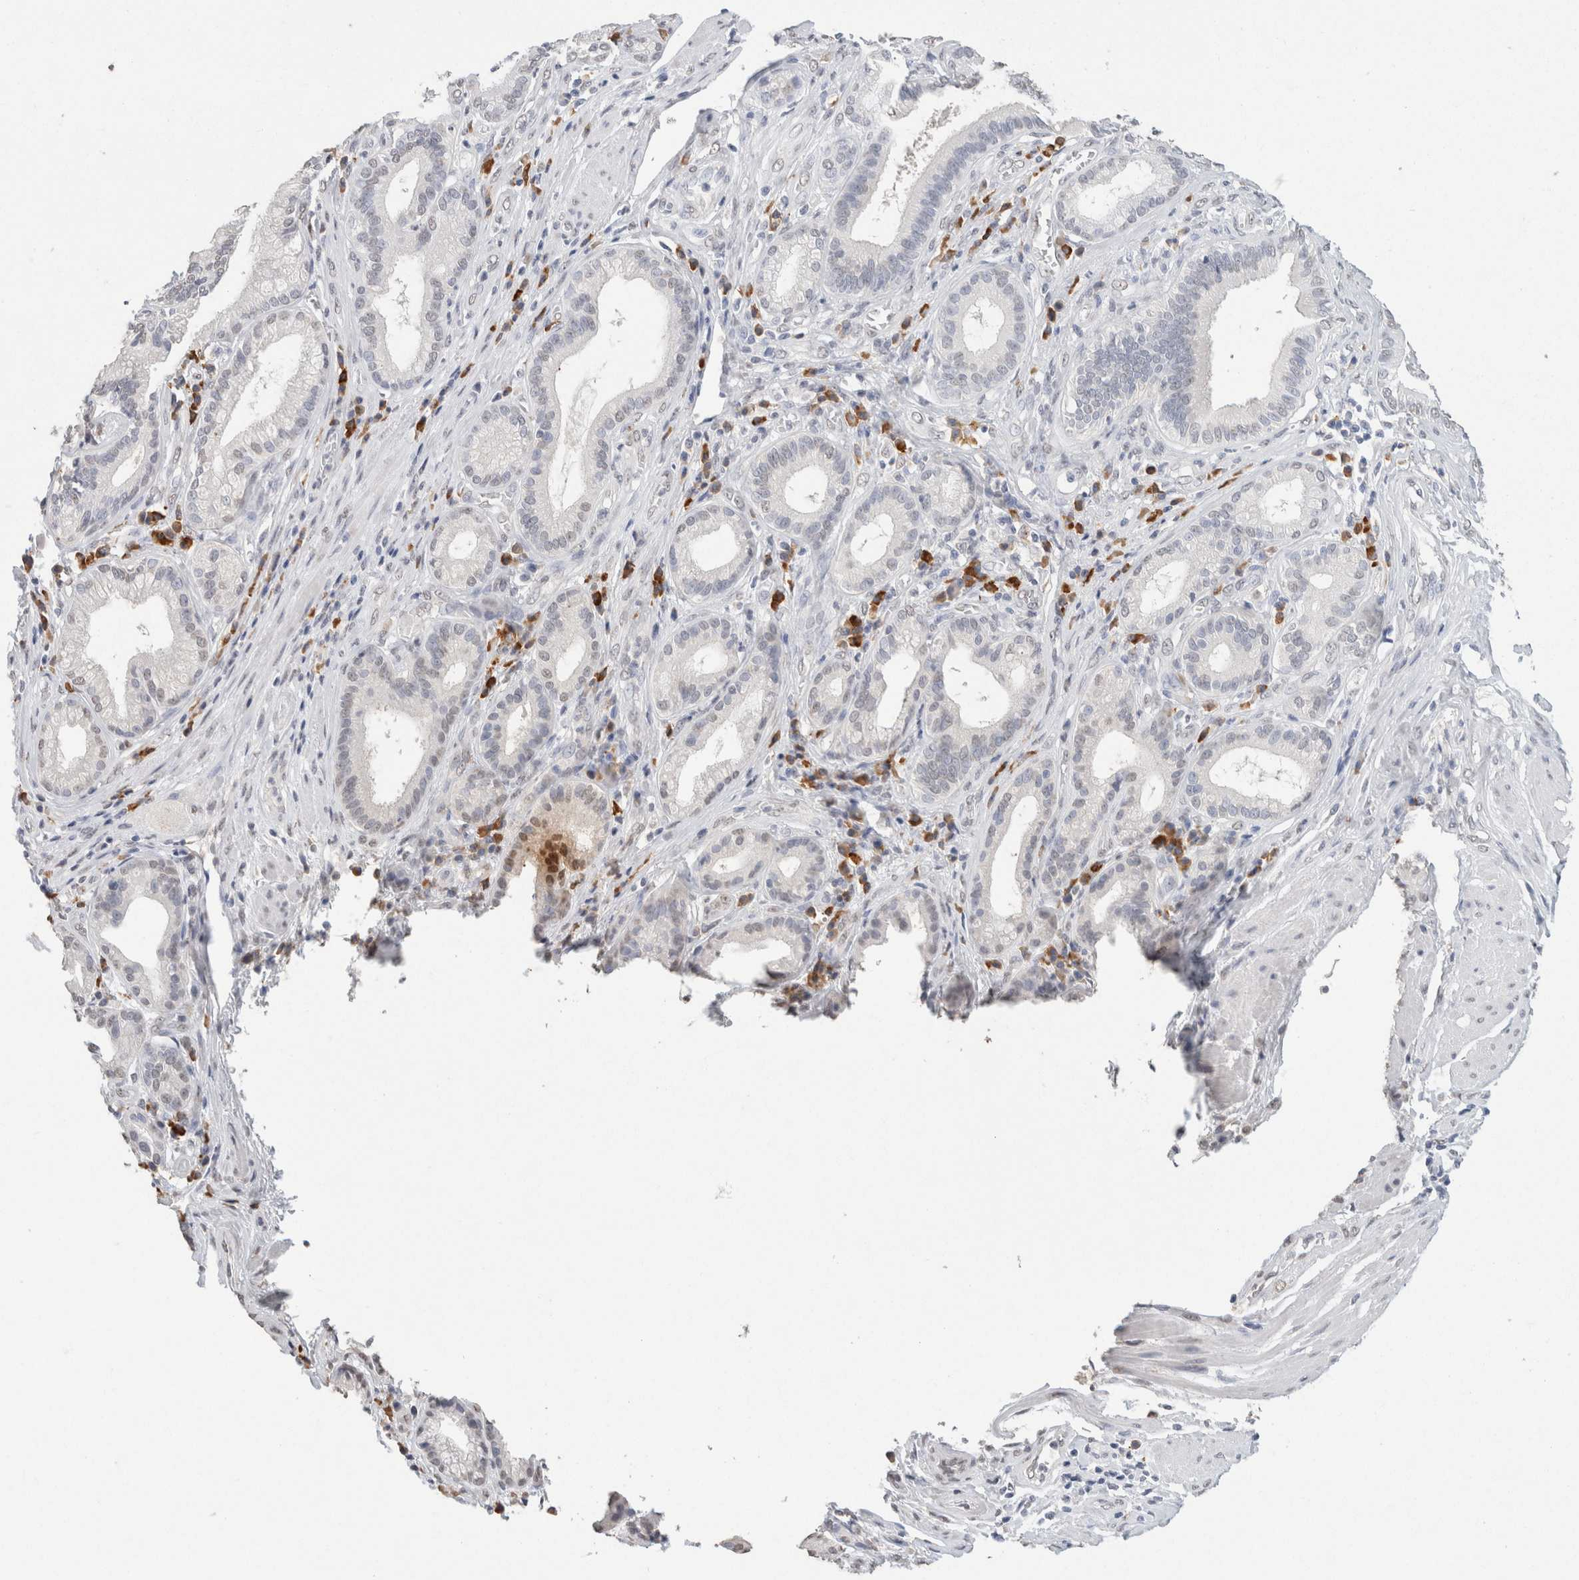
{"staining": {"intensity": "negative", "quantity": "none", "location": "none"}, "tissue": "pancreatic cancer", "cell_type": "Tumor cells", "image_type": "cancer", "snomed": [{"axis": "morphology", "description": "Adenocarcinoma, NOS"}, {"axis": "topography", "description": "Pancreas"}], "caption": "Immunohistochemical staining of human pancreatic cancer (adenocarcinoma) exhibits no significant staining in tumor cells.", "gene": "CD80", "patient": {"sex": "female", "age": 75}}